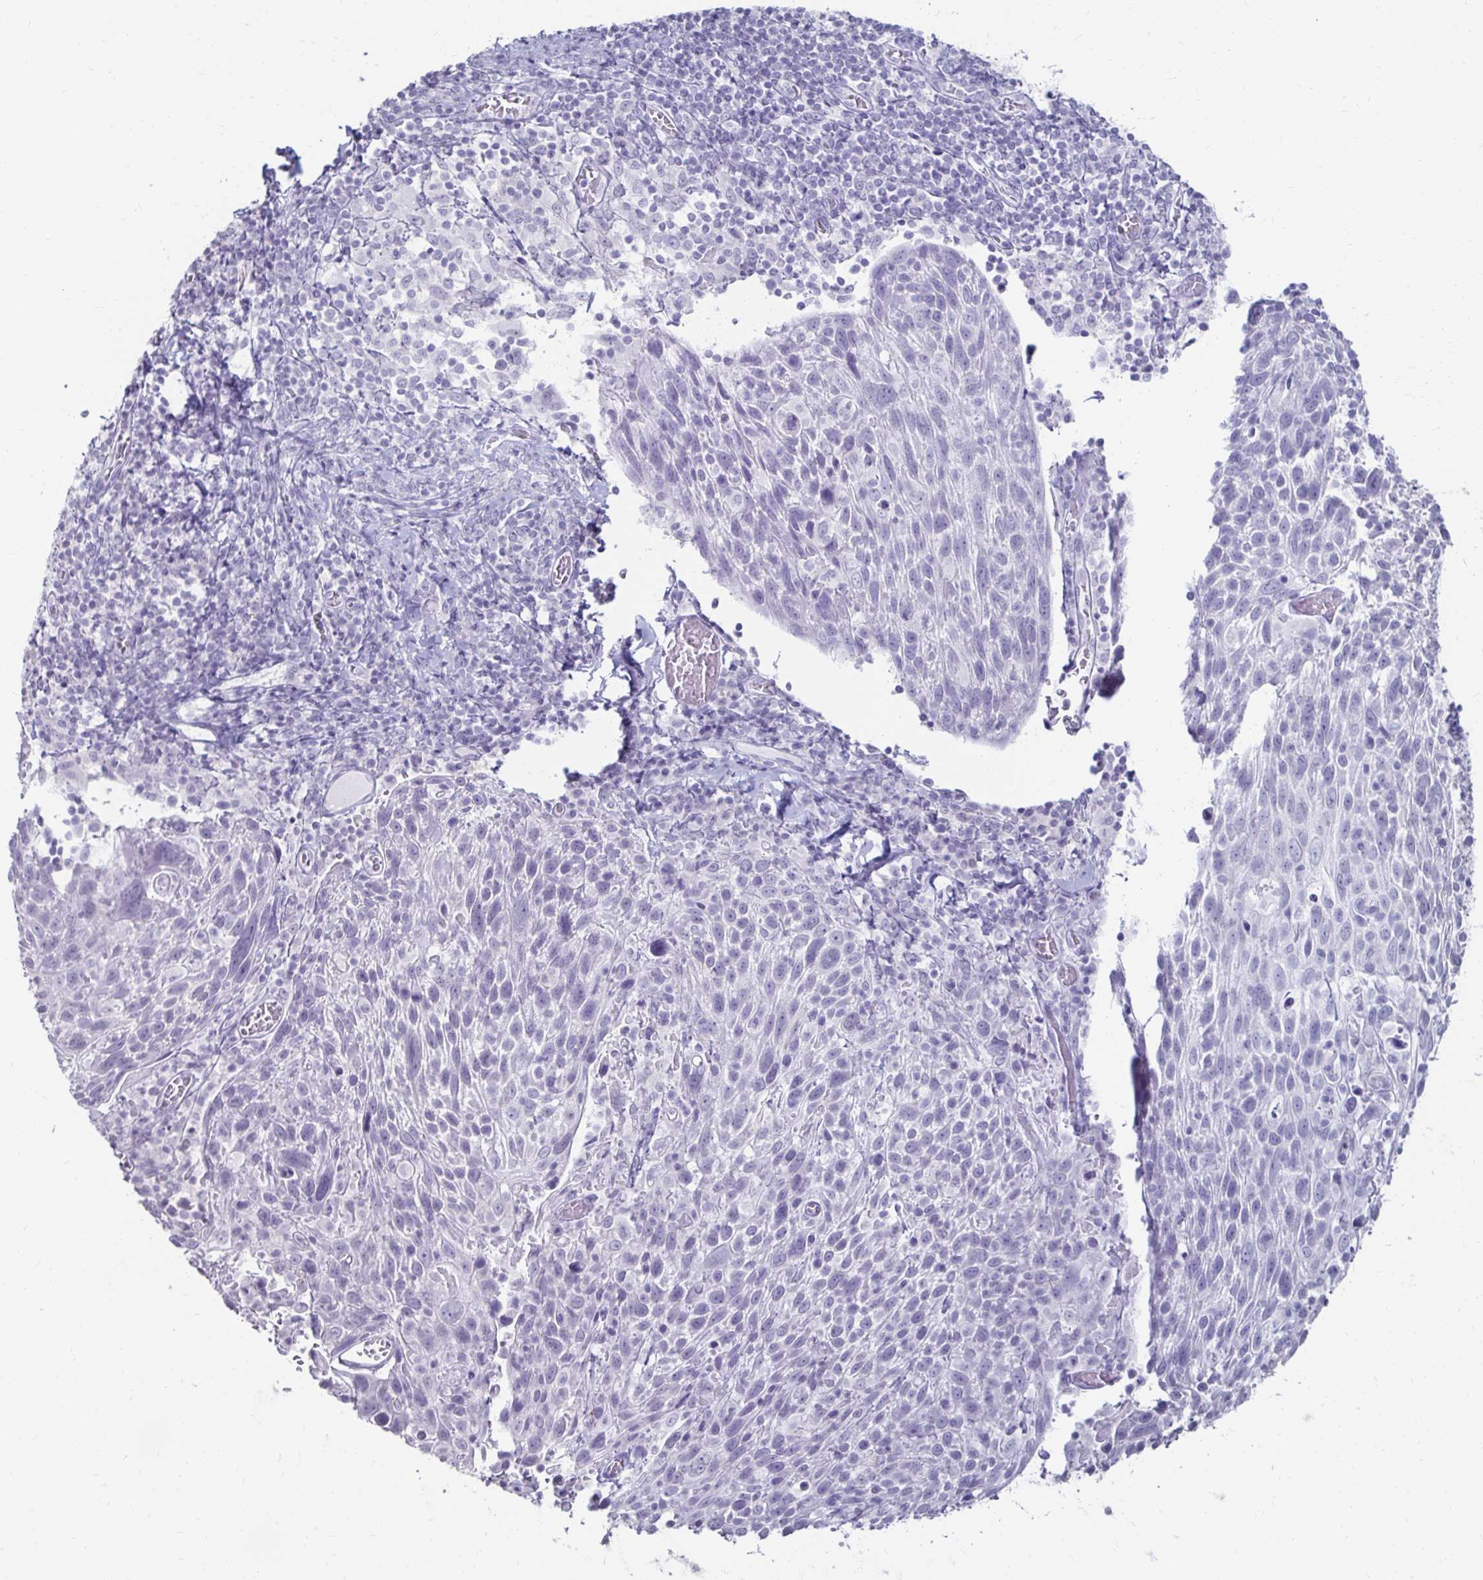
{"staining": {"intensity": "negative", "quantity": "none", "location": "none"}, "tissue": "cervical cancer", "cell_type": "Tumor cells", "image_type": "cancer", "snomed": [{"axis": "morphology", "description": "Squamous cell carcinoma, NOS"}, {"axis": "topography", "description": "Cervix"}], "caption": "Immunohistochemistry (IHC) of squamous cell carcinoma (cervical) reveals no staining in tumor cells.", "gene": "TOMM34", "patient": {"sex": "female", "age": 61}}